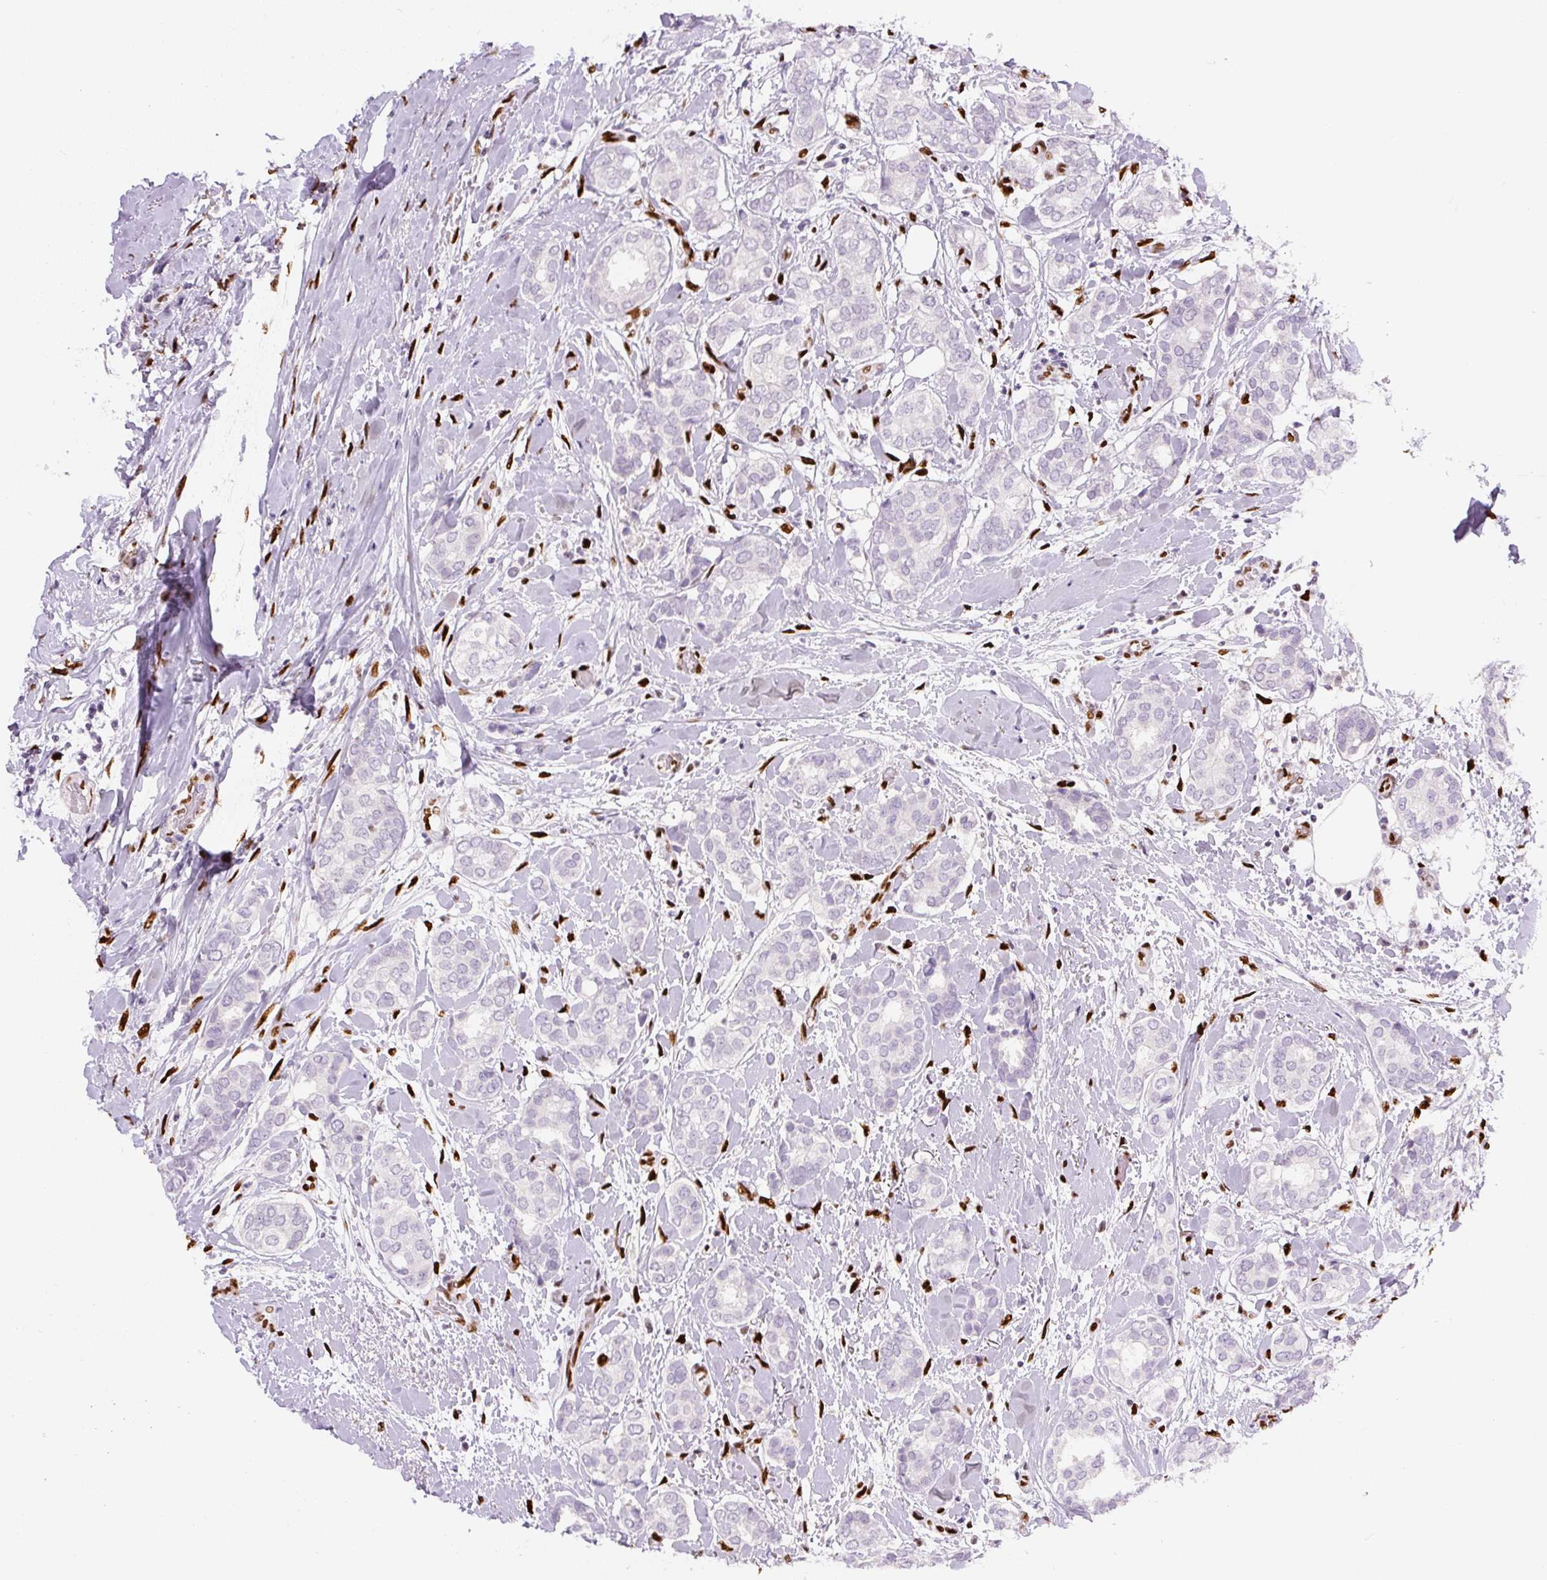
{"staining": {"intensity": "negative", "quantity": "none", "location": "none"}, "tissue": "breast cancer", "cell_type": "Tumor cells", "image_type": "cancer", "snomed": [{"axis": "morphology", "description": "Duct carcinoma"}, {"axis": "topography", "description": "Breast"}], "caption": "Immunohistochemical staining of breast cancer (invasive ductal carcinoma) demonstrates no significant positivity in tumor cells.", "gene": "ZEB1", "patient": {"sex": "female", "age": 73}}